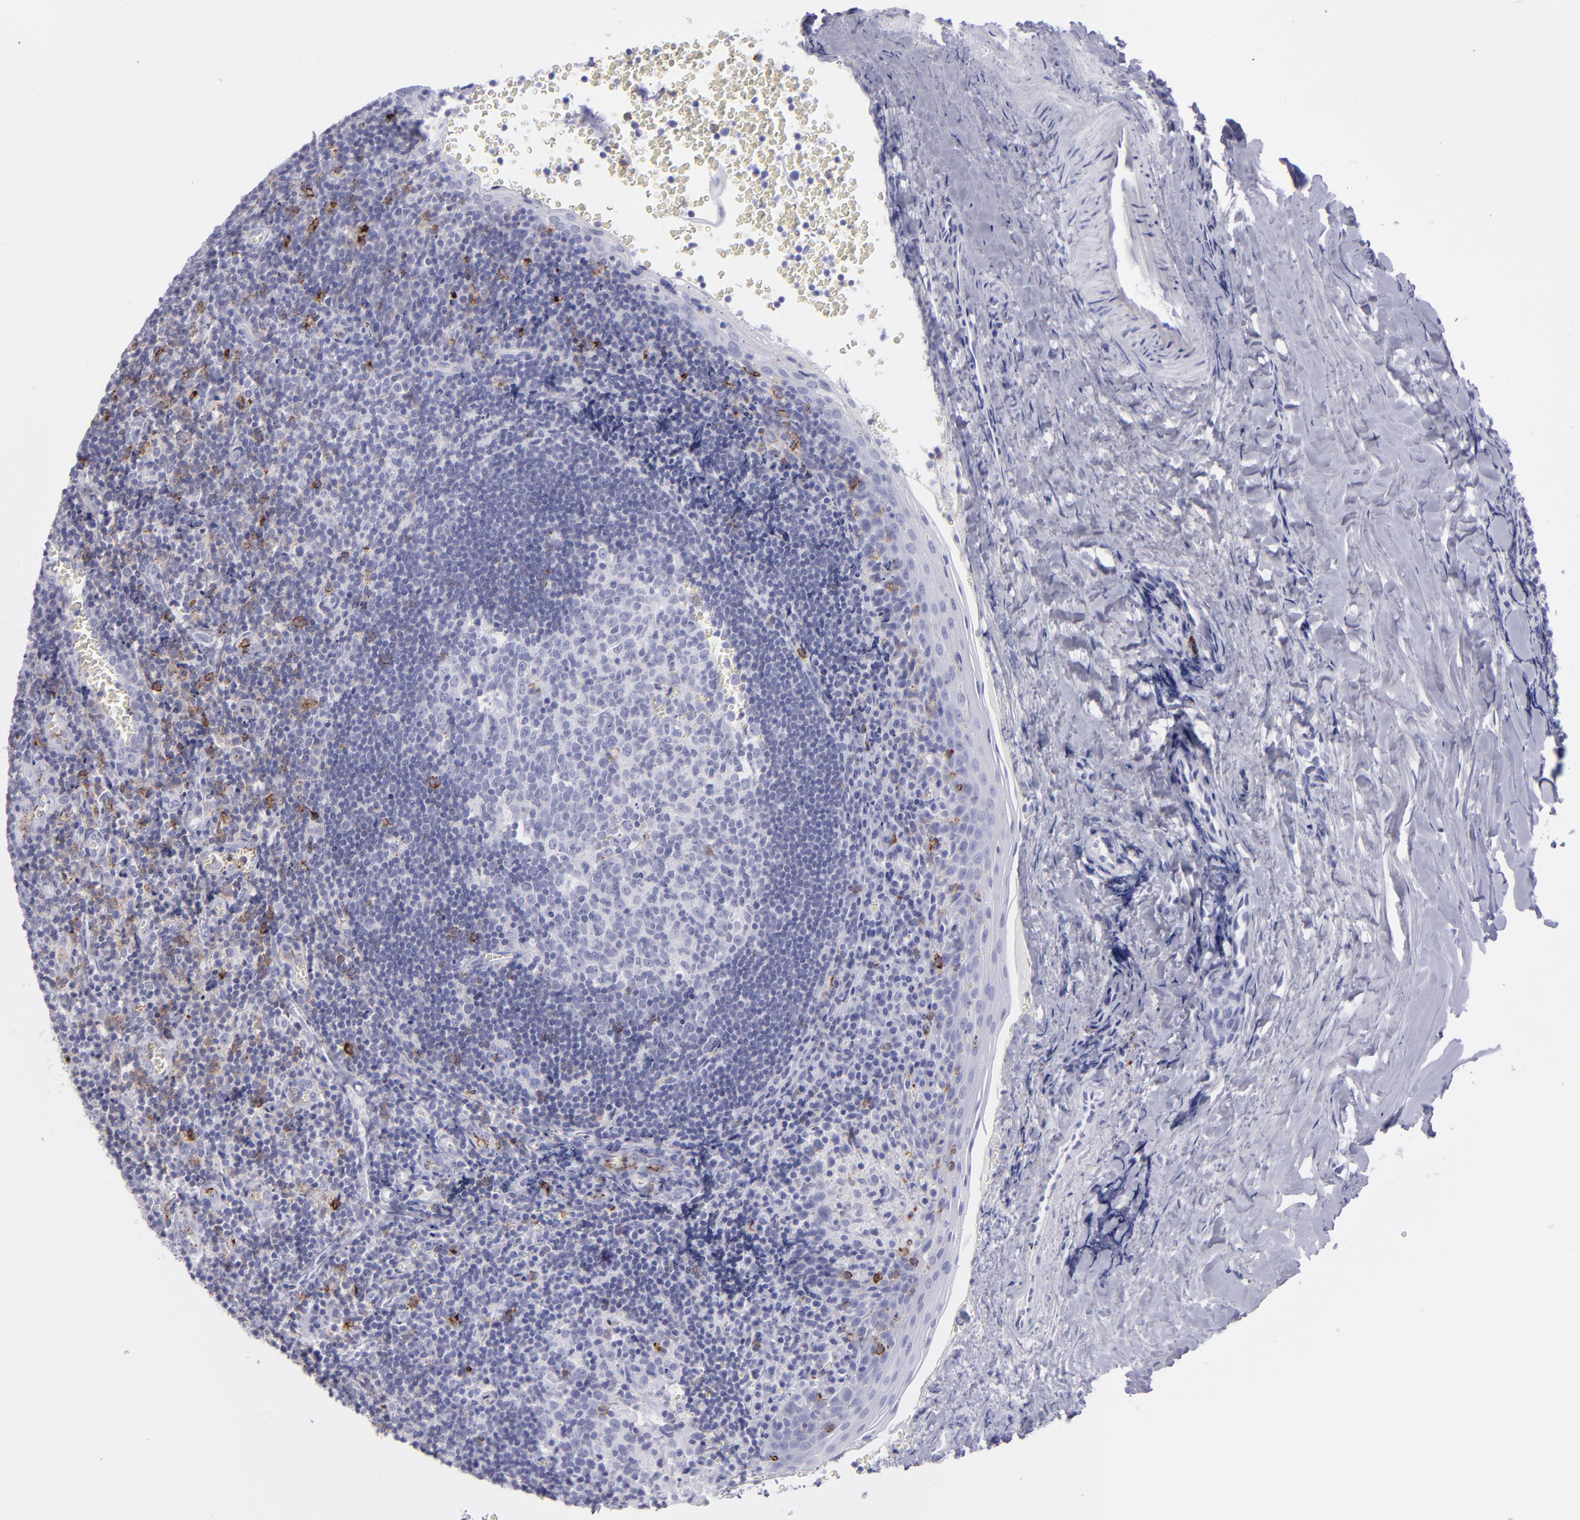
{"staining": {"intensity": "moderate", "quantity": "<25%", "location": "cytoplasmic/membranous"}, "tissue": "tonsil", "cell_type": "Germinal center cells", "image_type": "normal", "snomed": [{"axis": "morphology", "description": "Normal tissue, NOS"}, {"axis": "topography", "description": "Tonsil"}], "caption": "Immunohistochemistry (IHC) micrograph of unremarkable human tonsil stained for a protein (brown), which demonstrates low levels of moderate cytoplasmic/membranous staining in about <25% of germinal center cells.", "gene": "SELPLG", "patient": {"sex": "male", "age": 20}}